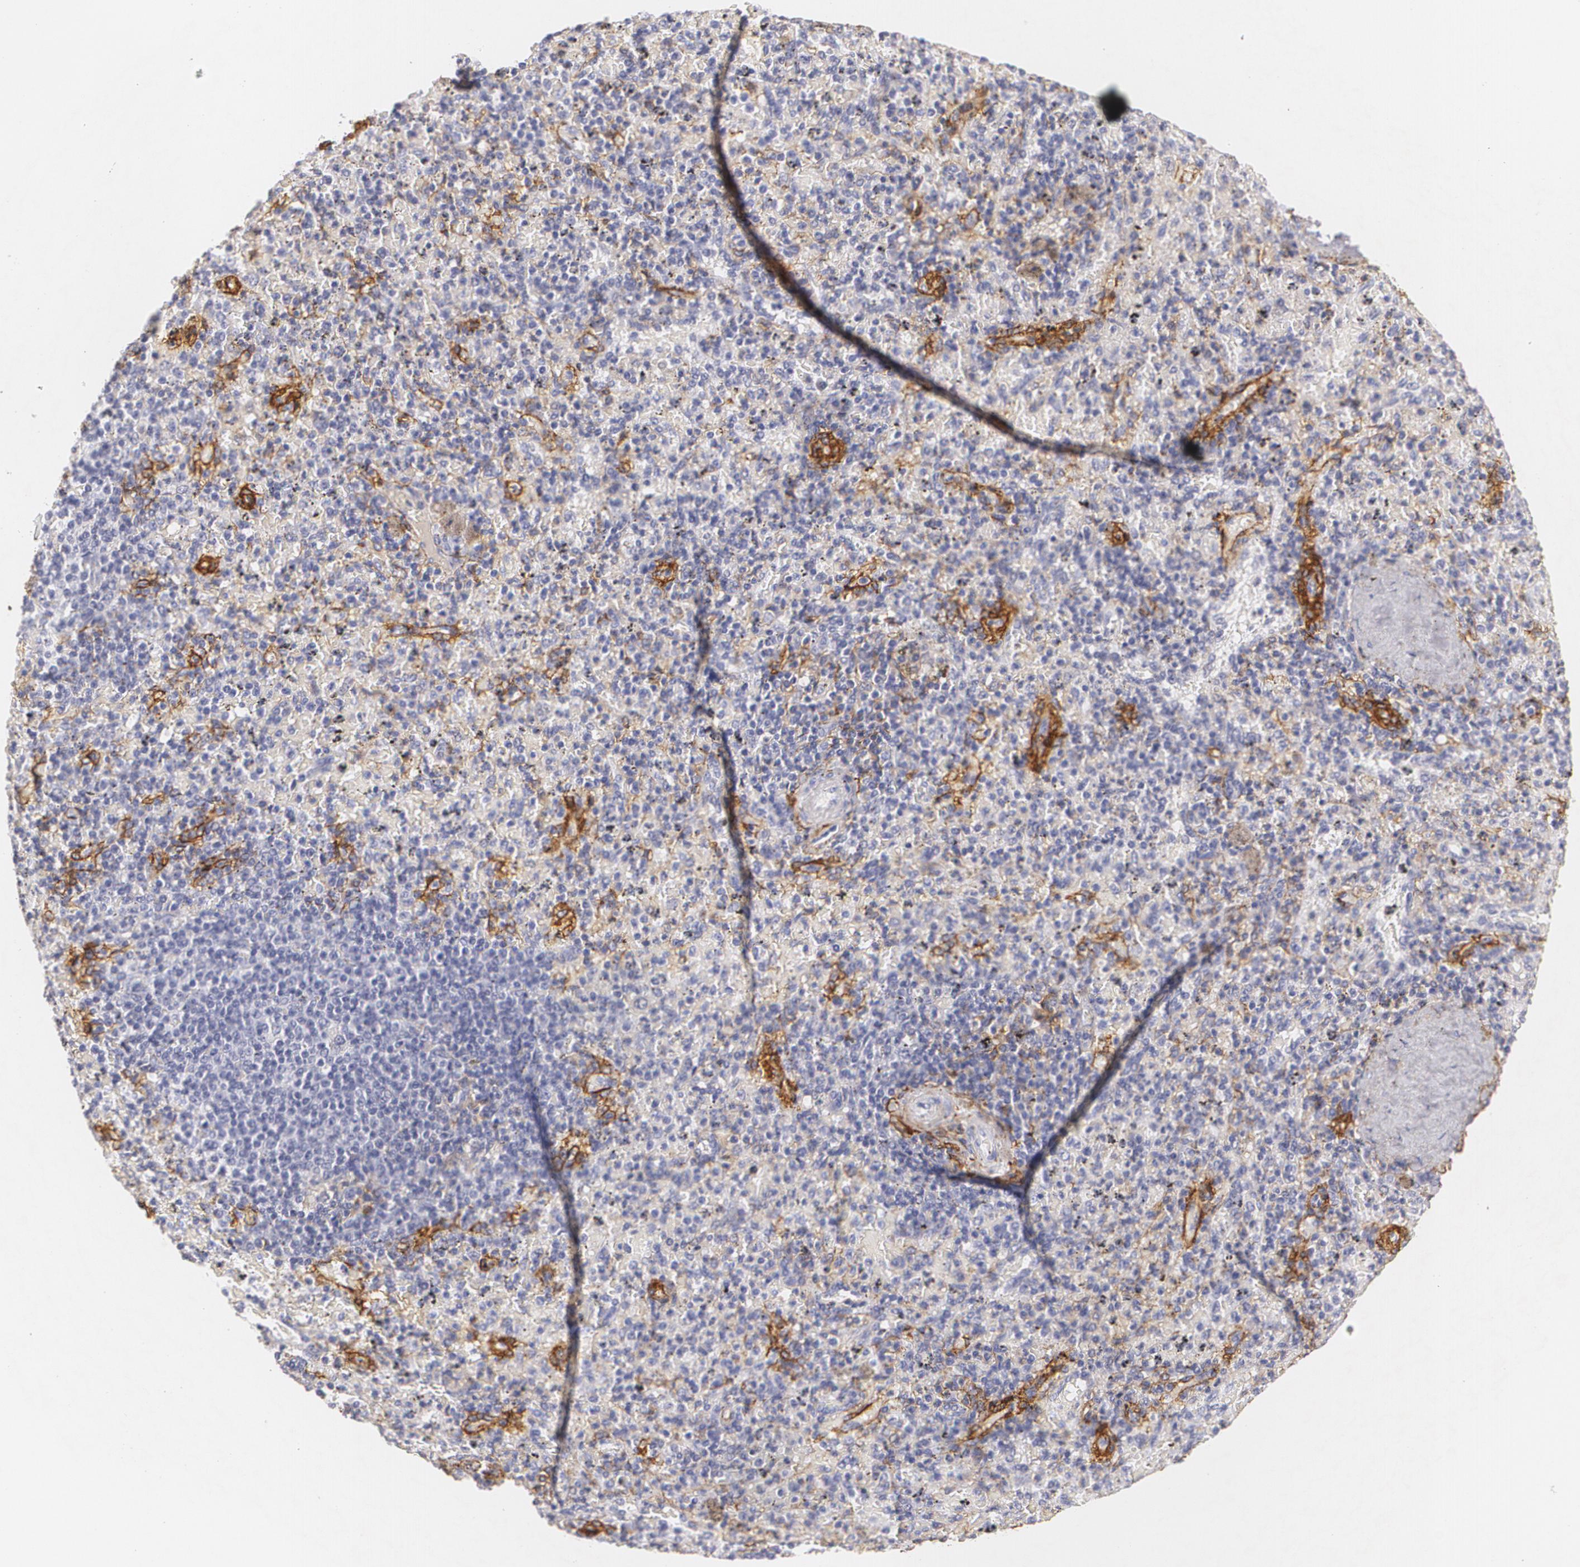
{"staining": {"intensity": "negative", "quantity": "none", "location": "none"}, "tissue": "spleen", "cell_type": "Cells in red pulp", "image_type": "normal", "snomed": [{"axis": "morphology", "description": "Normal tissue, NOS"}, {"axis": "topography", "description": "Spleen"}], "caption": "The image shows no staining of cells in red pulp in normal spleen.", "gene": "NGFR", "patient": {"sex": "female", "age": 43}}